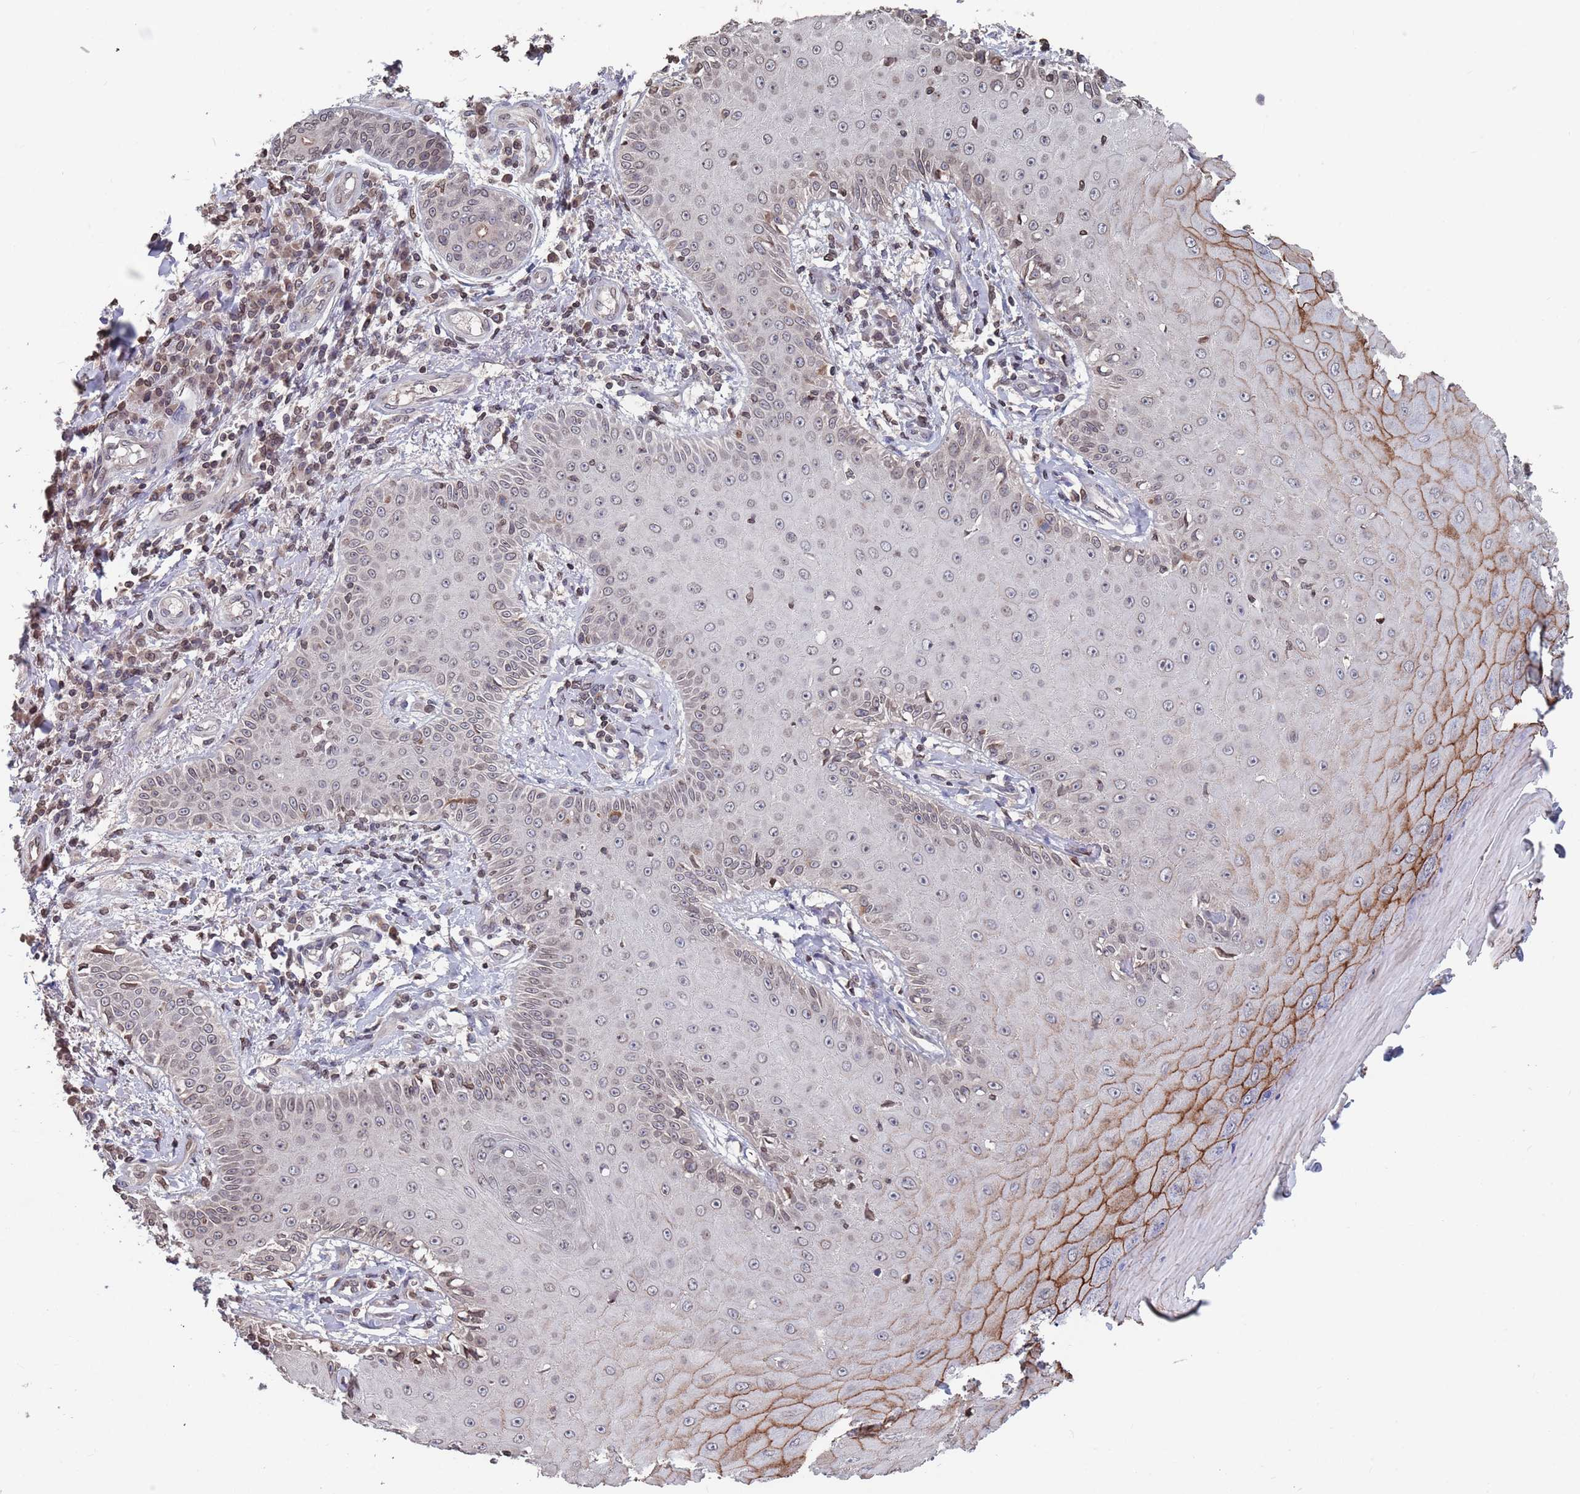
{"staining": {"intensity": "weak", "quantity": "<25%", "location": "cytoplasmic/membranous,nuclear"}, "tissue": "skin cancer", "cell_type": "Tumor cells", "image_type": "cancer", "snomed": [{"axis": "morphology", "description": "Squamous cell carcinoma, NOS"}, {"axis": "topography", "description": "Skin"}], "caption": "Skin cancer (squamous cell carcinoma) stained for a protein using immunohistochemistry demonstrates no positivity tumor cells.", "gene": "SDHAF3", "patient": {"sex": "male", "age": 70}}